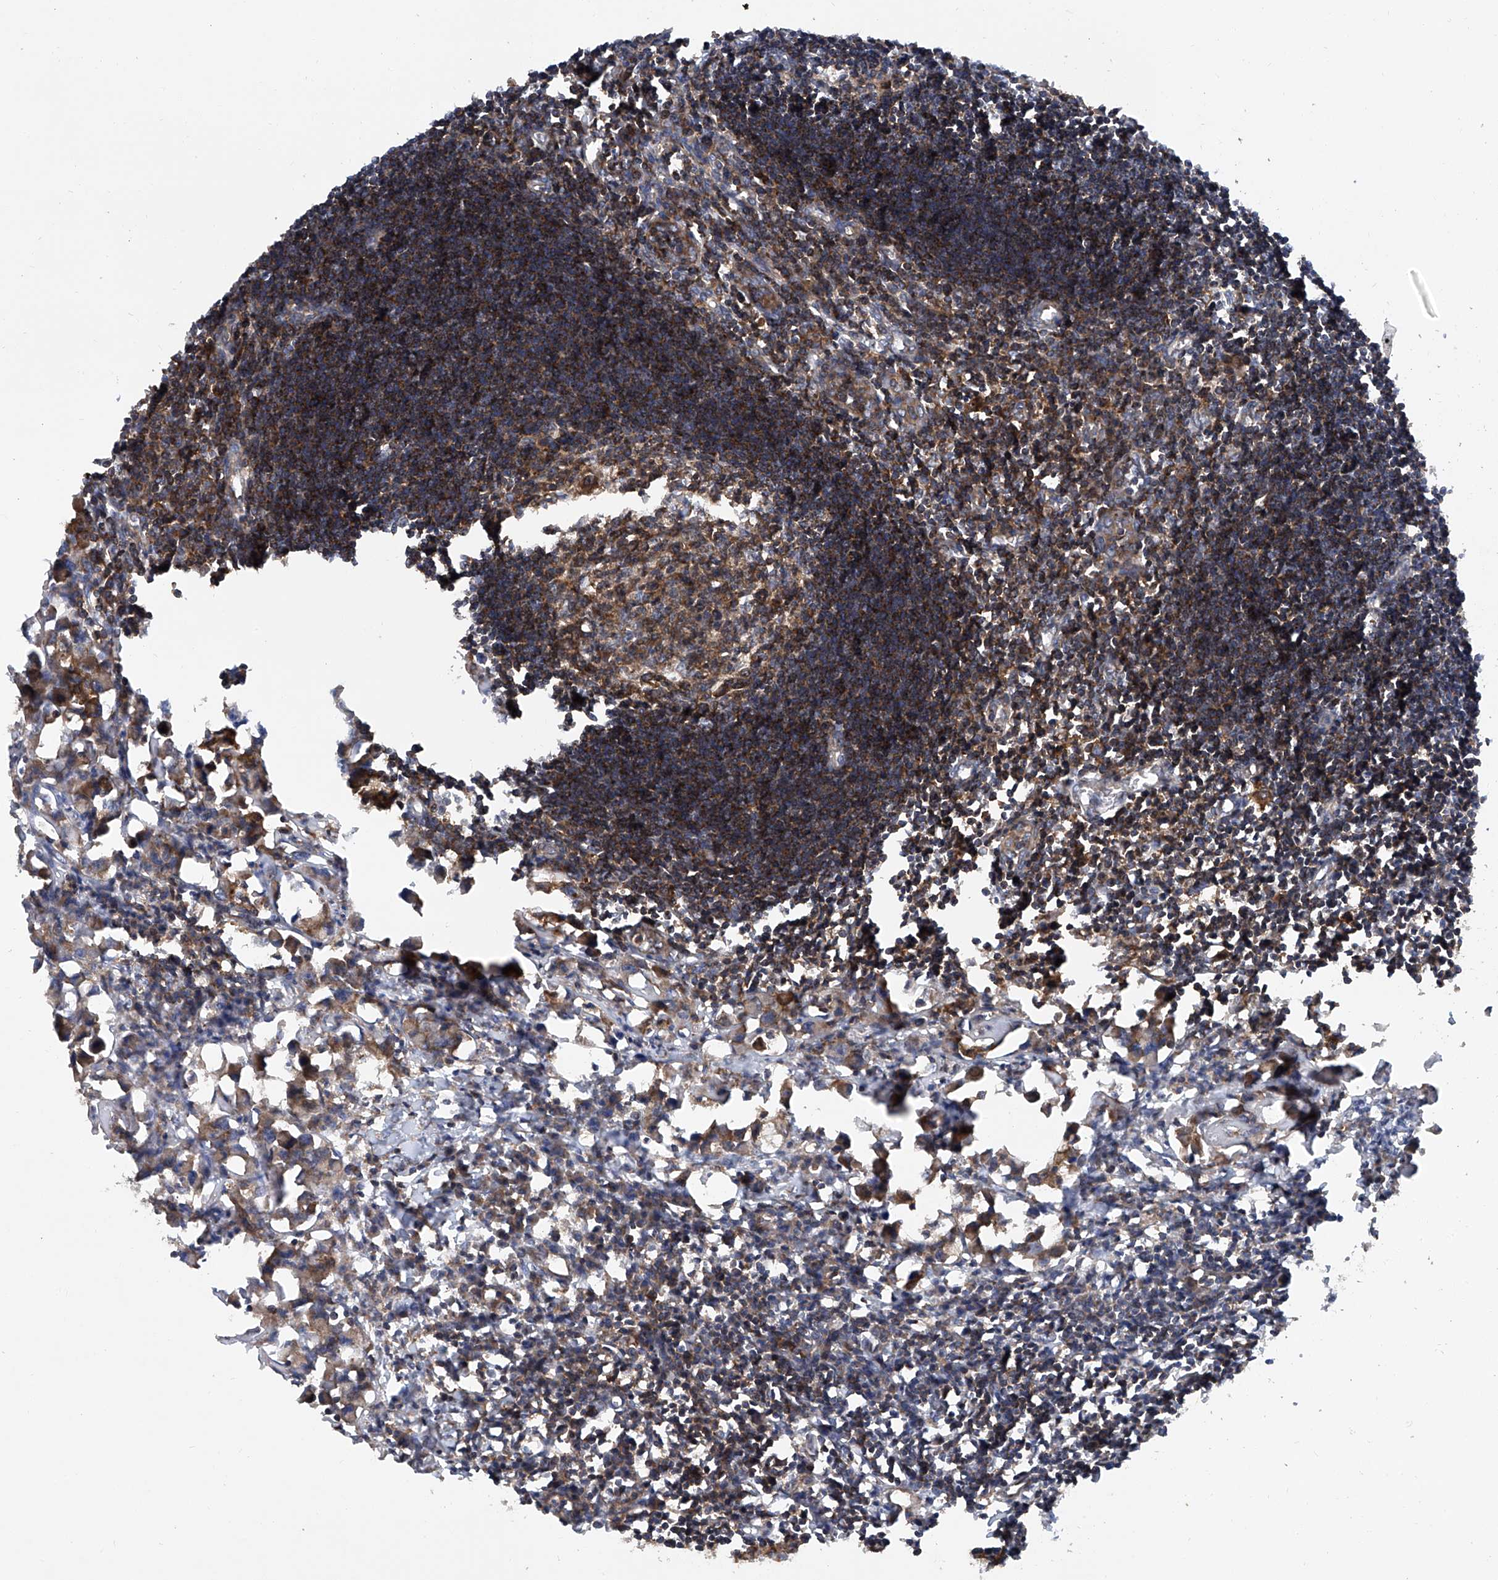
{"staining": {"intensity": "moderate", "quantity": ">75%", "location": "cytoplasmic/membranous"}, "tissue": "lymph node", "cell_type": "Germinal center cells", "image_type": "normal", "snomed": [{"axis": "morphology", "description": "Normal tissue, NOS"}, {"axis": "morphology", "description": "Malignant melanoma, Metastatic site"}, {"axis": "topography", "description": "Lymph node"}], "caption": "Germinal center cells exhibit medium levels of moderate cytoplasmic/membranous expression in approximately >75% of cells in normal lymph node. (IHC, brightfield microscopy, high magnification).", "gene": "SMAP1", "patient": {"sex": "male", "age": 41}}